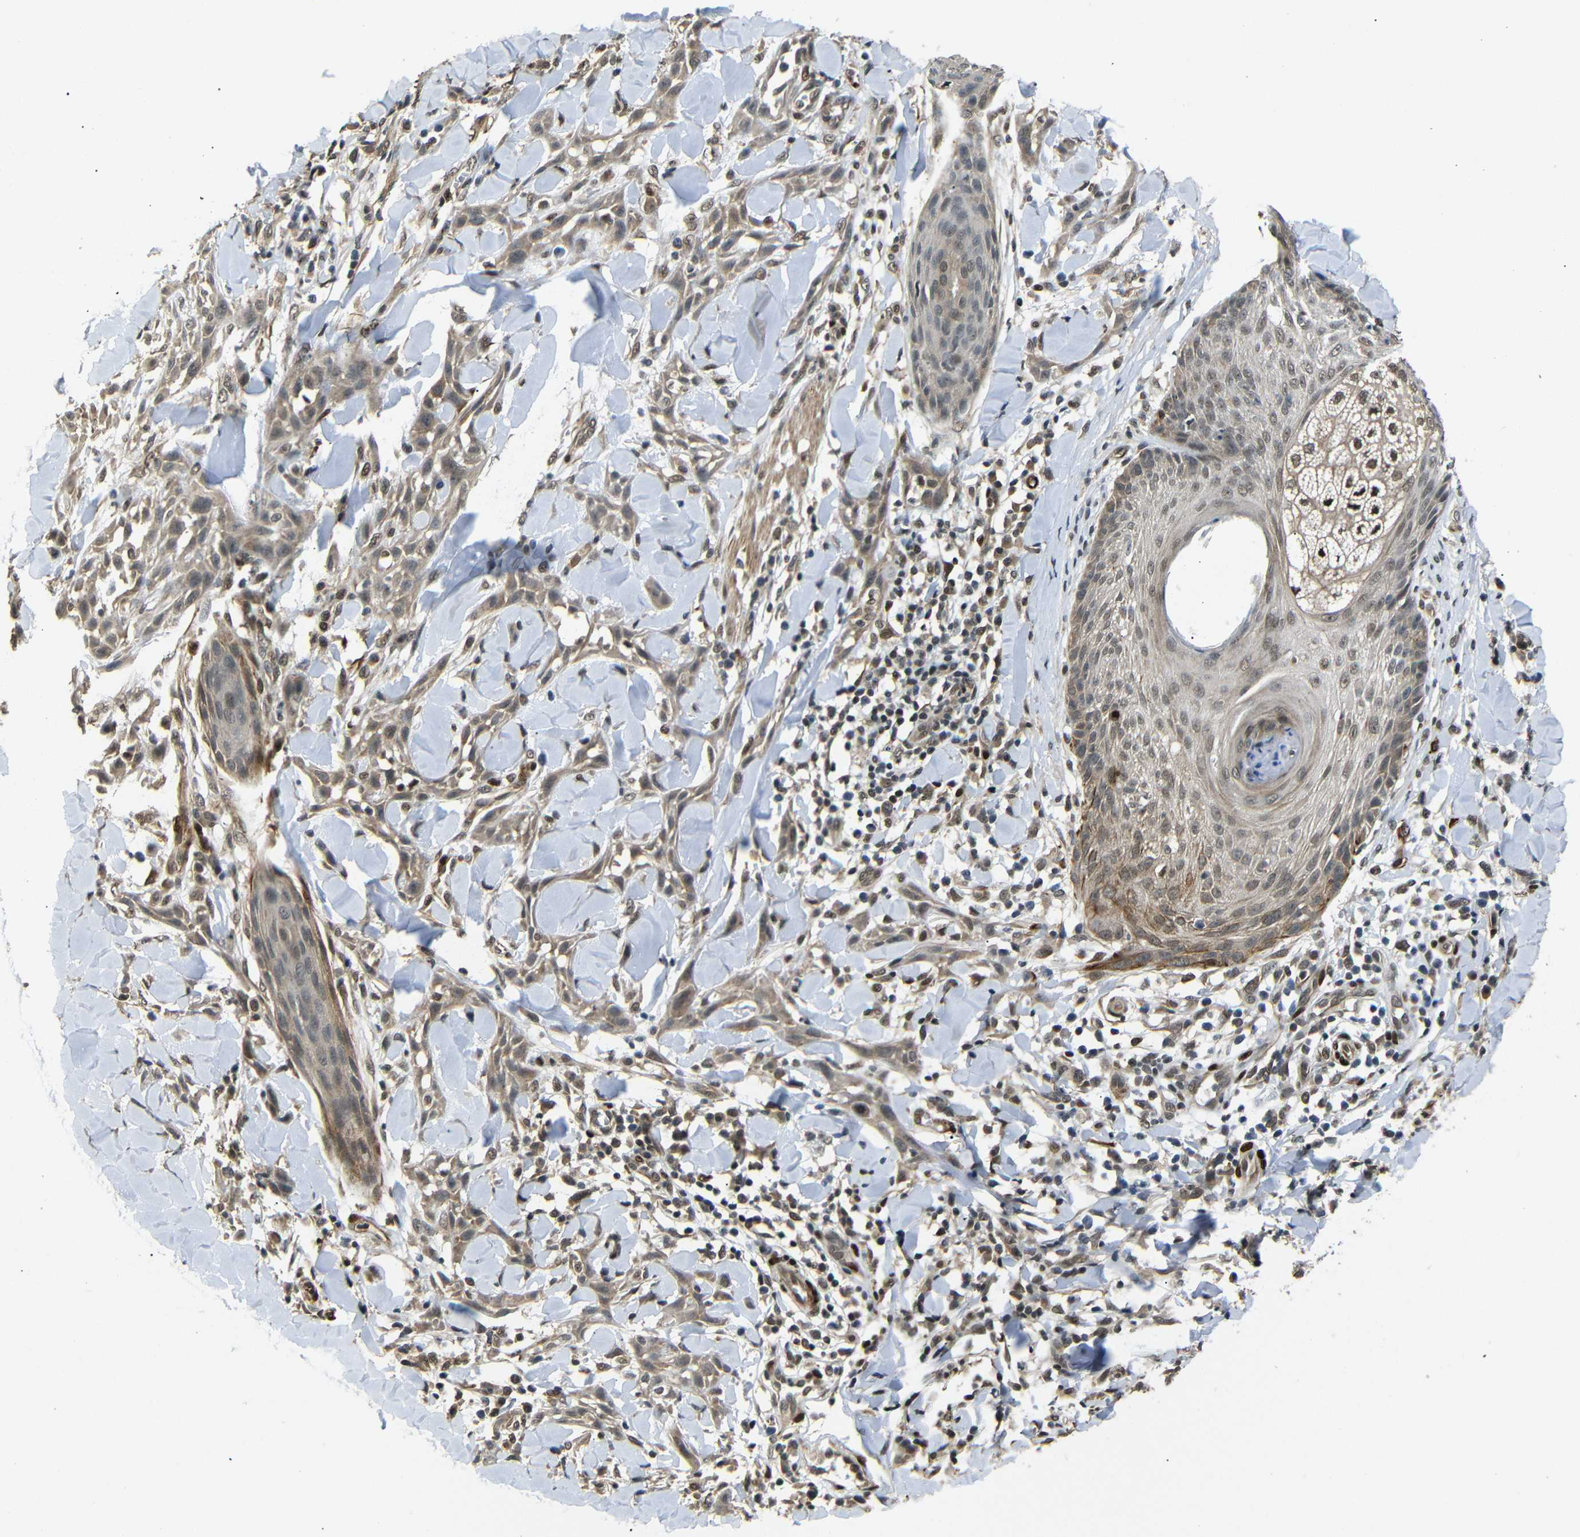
{"staining": {"intensity": "moderate", "quantity": ">75%", "location": "cytoplasmic/membranous,nuclear"}, "tissue": "skin cancer", "cell_type": "Tumor cells", "image_type": "cancer", "snomed": [{"axis": "morphology", "description": "Squamous cell carcinoma, NOS"}, {"axis": "topography", "description": "Skin"}], "caption": "A brown stain highlights moderate cytoplasmic/membranous and nuclear staining of a protein in human skin cancer tumor cells. The staining is performed using DAB (3,3'-diaminobenzidine) brown chromogen to label protein expression. The nuclei are counter-stained blue using hematoxylin.", "gene": "TBX2", "patient": {"sex": "male", "age": 24}}